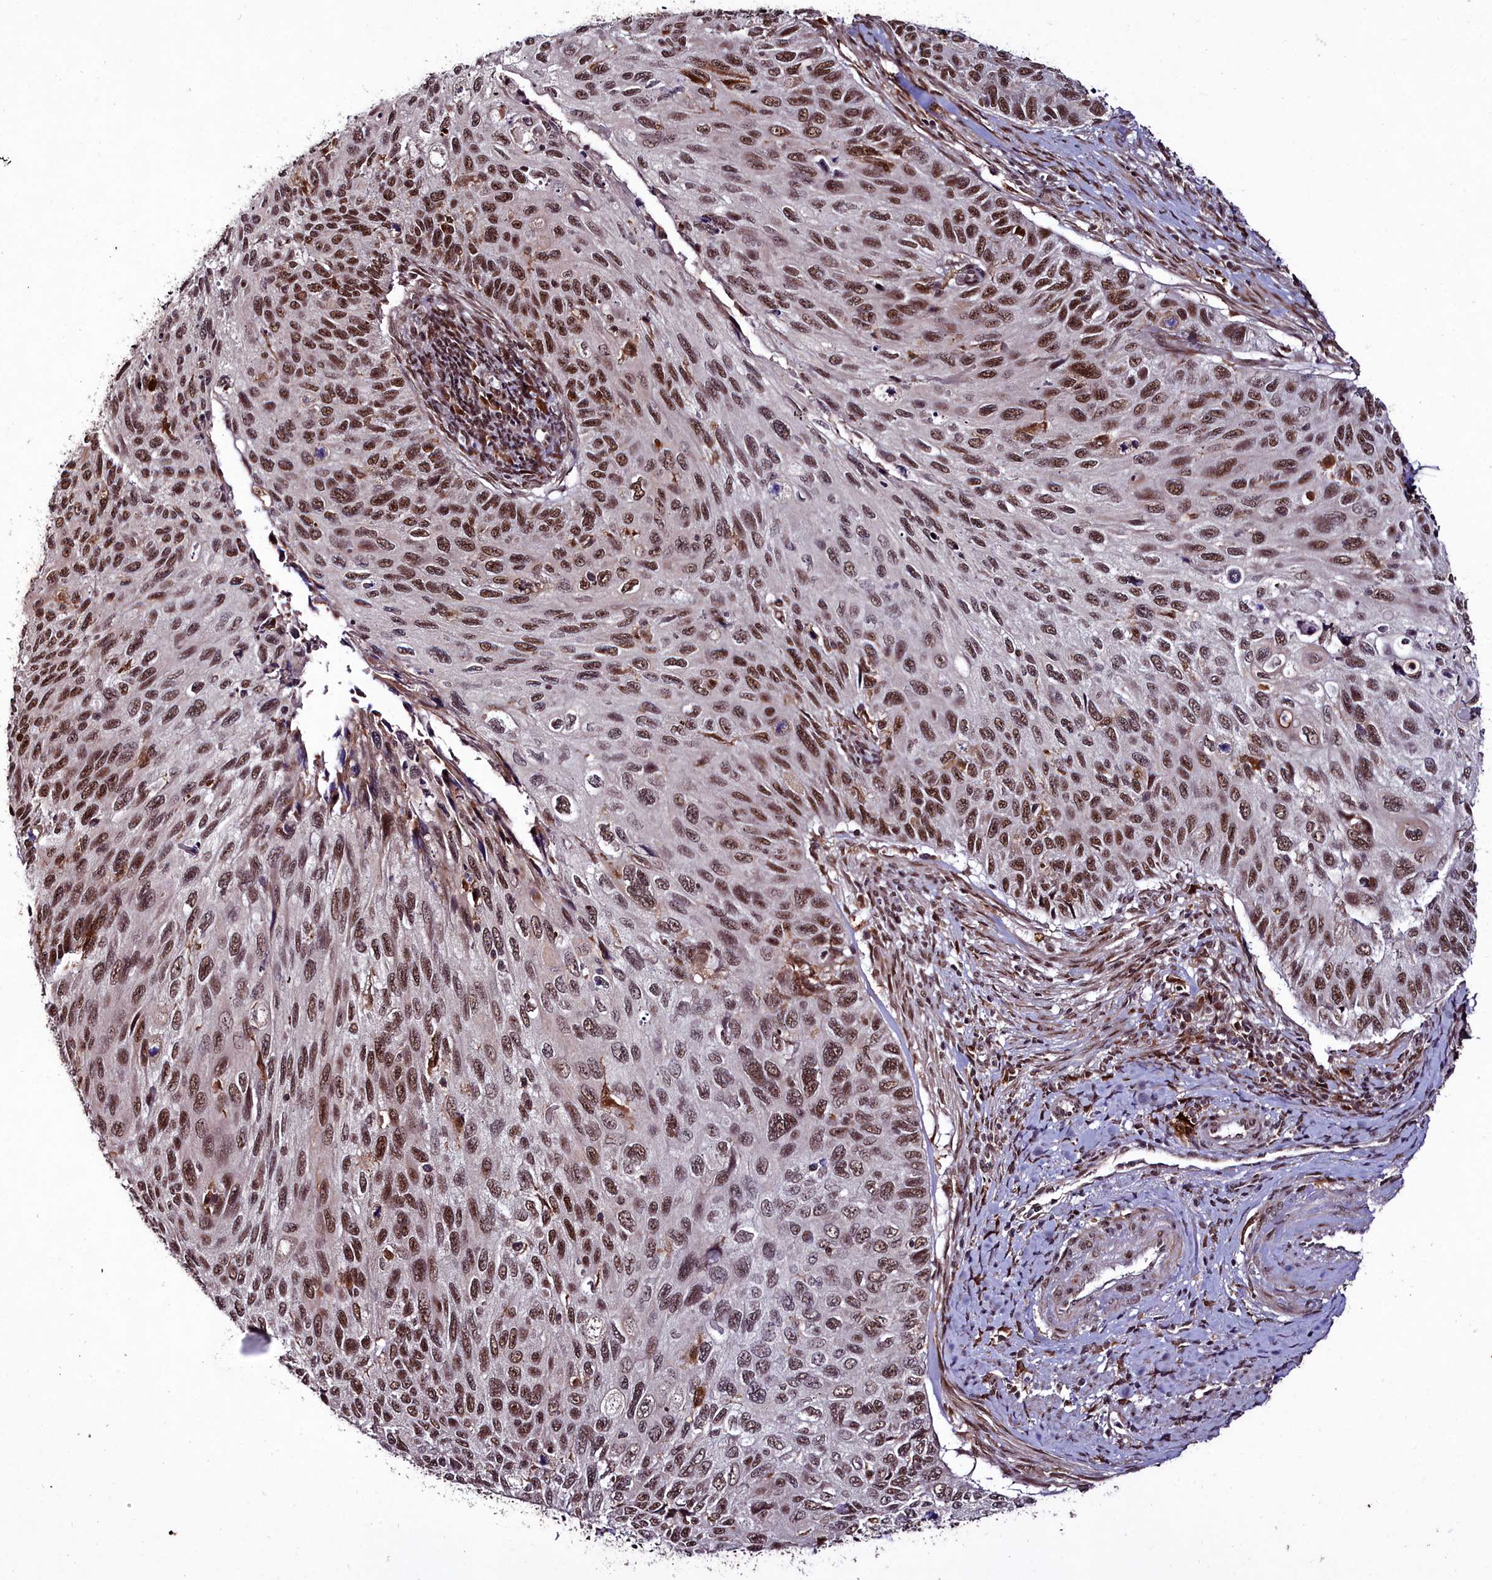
{"staining": {"intensity": "strong", "quantity": ">75%", "location": "nuclear"}, "tissue": "cervical cancer", "cell_type": "Tumor cells", "image_type": "cancer", "snomed": [{"axis": "morphology", "description": "Squamous cell carcinoma, NOS"}, {"axis": "topography", "description": "Cervix"}], "caption": "Protein staining shows strong nuclear staining in about >75% of tumor cells in cervical cancer.", "gene": "CXXC1", "patient": {"sex": "female", "age": 70}}